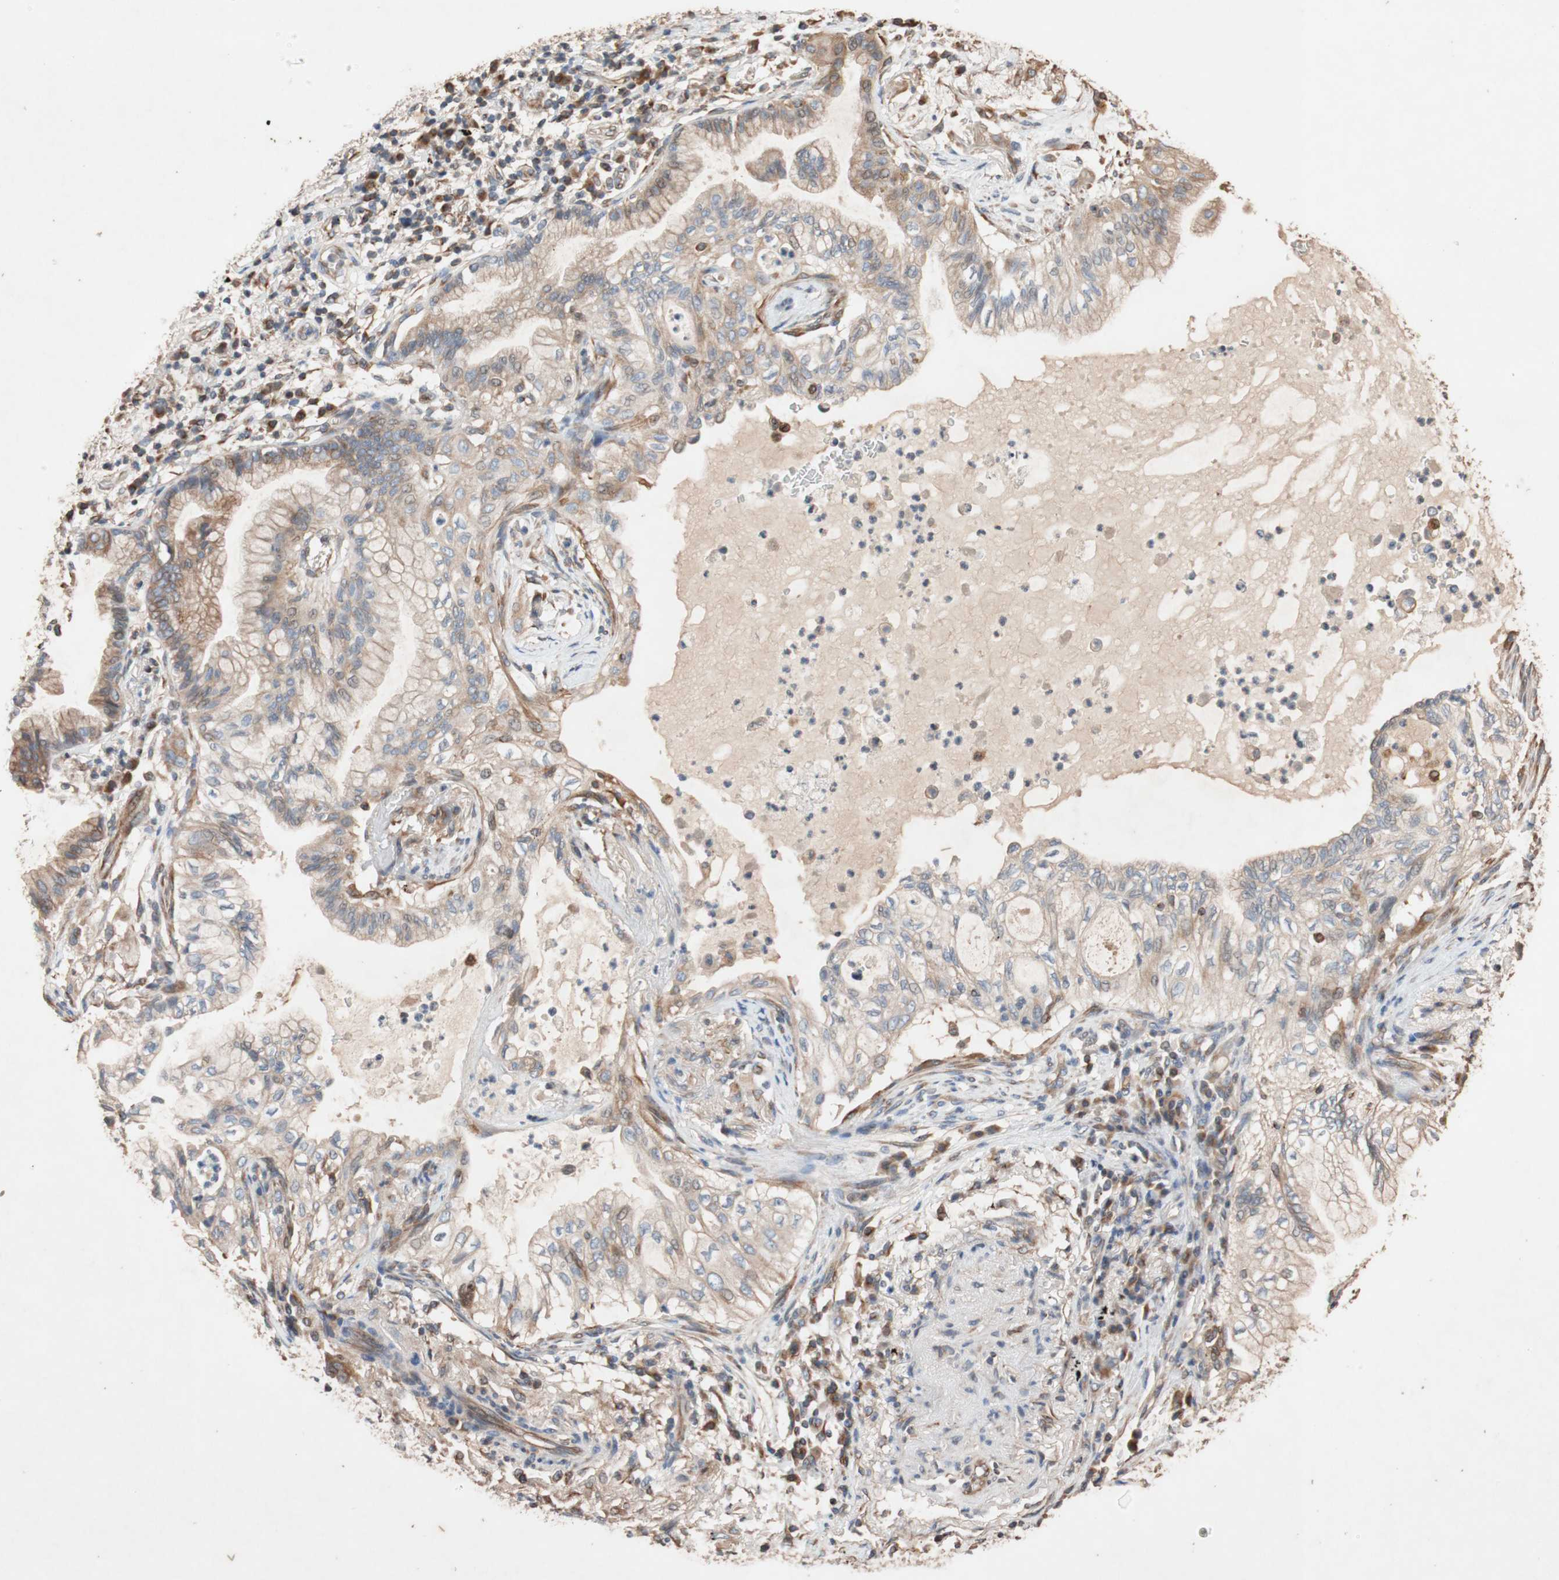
{"staining": {"intensity": "weak", "quantity": "25%-75%", "location": "cytoplasmic/membranous"}, "tissue": "lung cancer", "cell_type": "Tumor cells", "image_type": "cancer", "snomed": [{"axis": "morphology", "description": "Adenocarcinoma, NOS"}, {"axis": "topography", "description": "Lung"}], "caption": "A high-resolution histopathology image shows immunohistochemistry staining of lung cancer, which exhibits weak cytoplasmic/membranous positivity in approximately 25%-75% of tumor cells. (DAB (3,3'-diaminobenzidine) IHC with brightfield microscopy, high magnification).", "gene": "TUBB", "patient": {"sex": "female", "age": 70}}